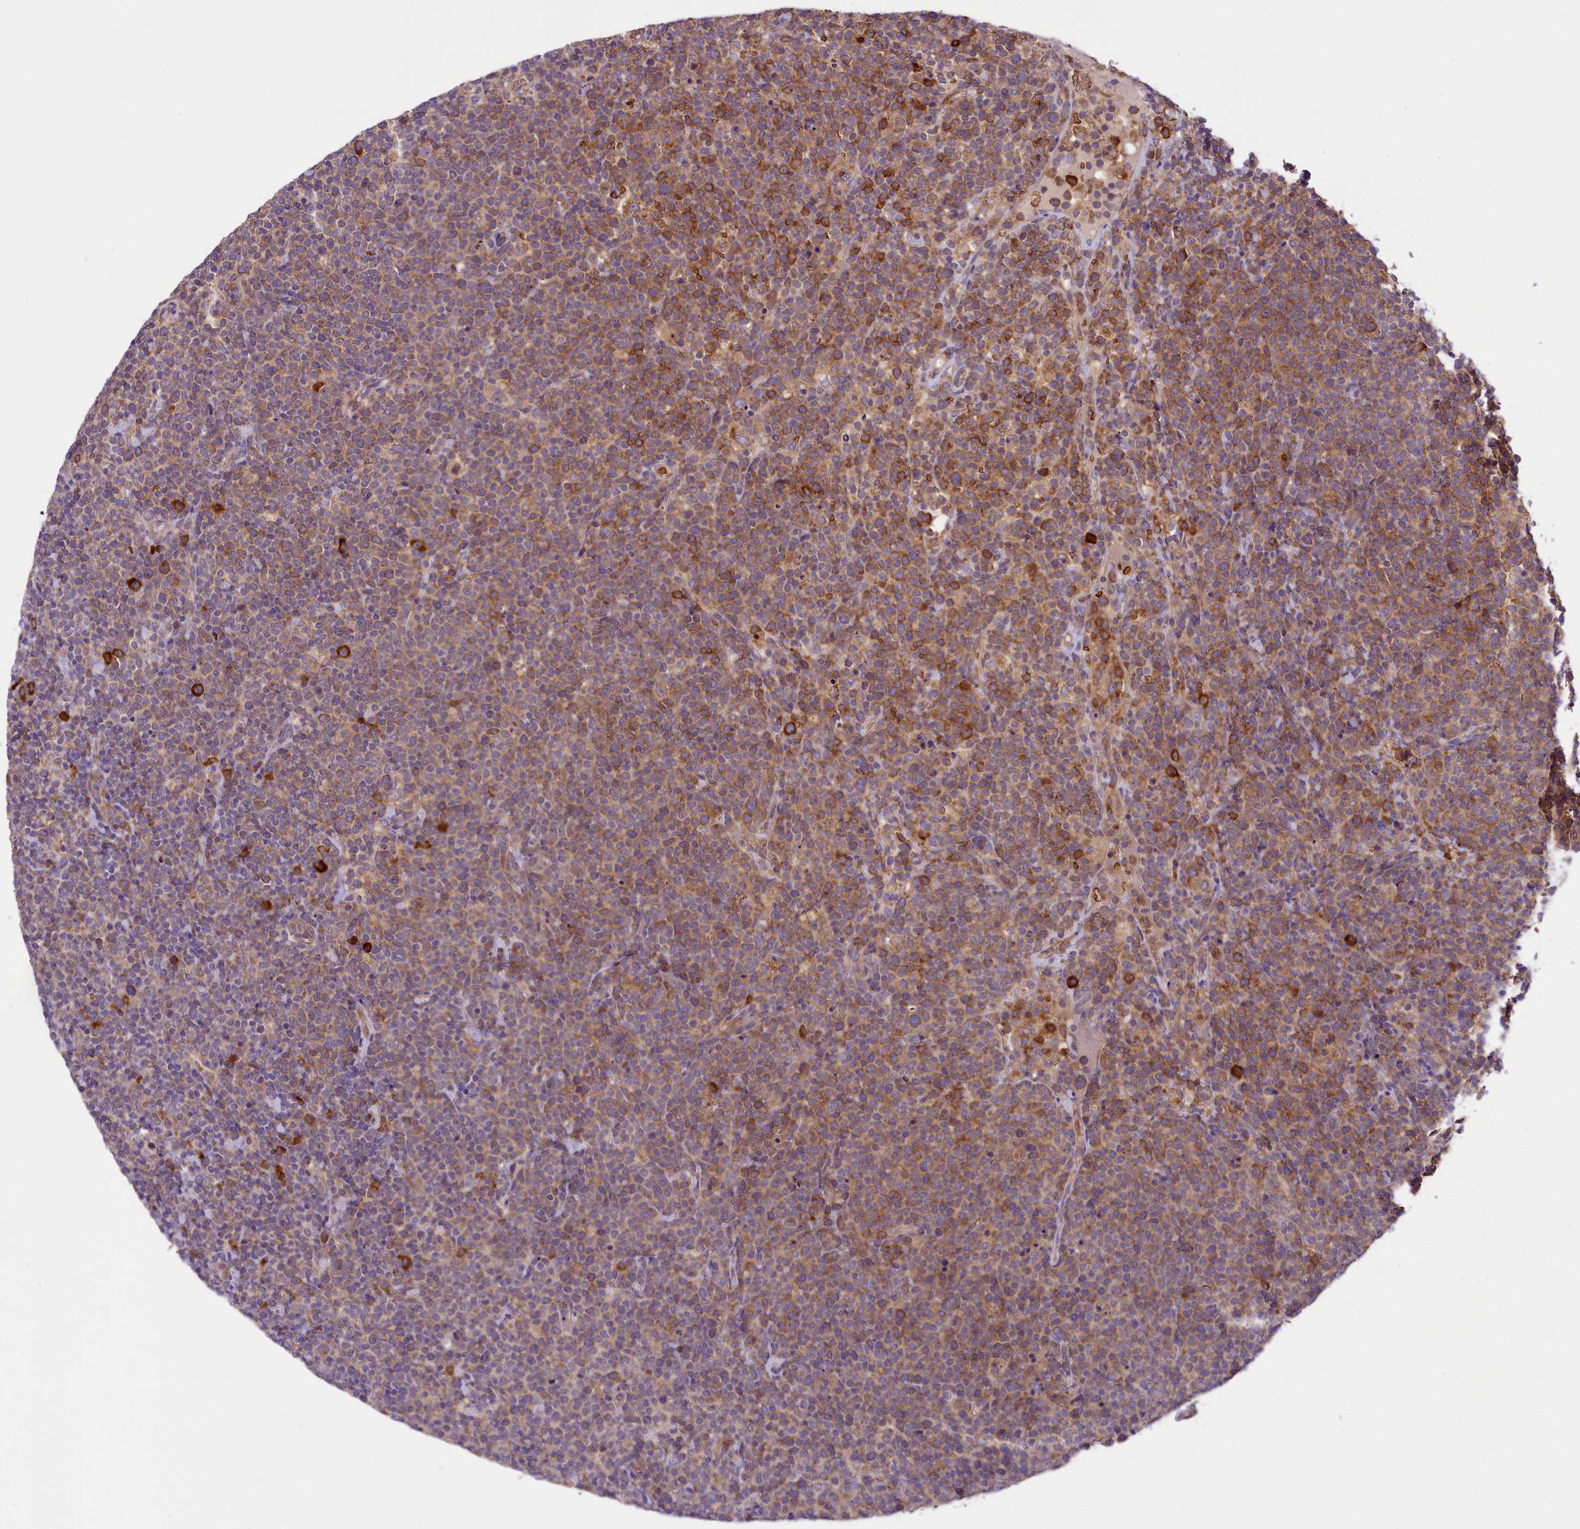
{"staining": {"intensity": "moderate", "quantity": ">75%", "location": "cytoplasmic/membranous"}, "tissue": "lymphoma", "cell_type": "Tumor cells", "image_type": "cancer", "snomed": [{"axis": "morphology", "description": "Malignant lymphoma, non-Hodgkin's type, High grade"}, {"axis": "topography", "description": "Lymph node"}], "caption": "This histopathology image exhibits IHC staining of malignant lymphoma, non-Hodgkin's type (high-grade), with medium moderate cytoplasmic/membranous staining in about >75% of tumor cells.", "gene": "LARP4", "patient": {"sex": "male", "age": 61}}